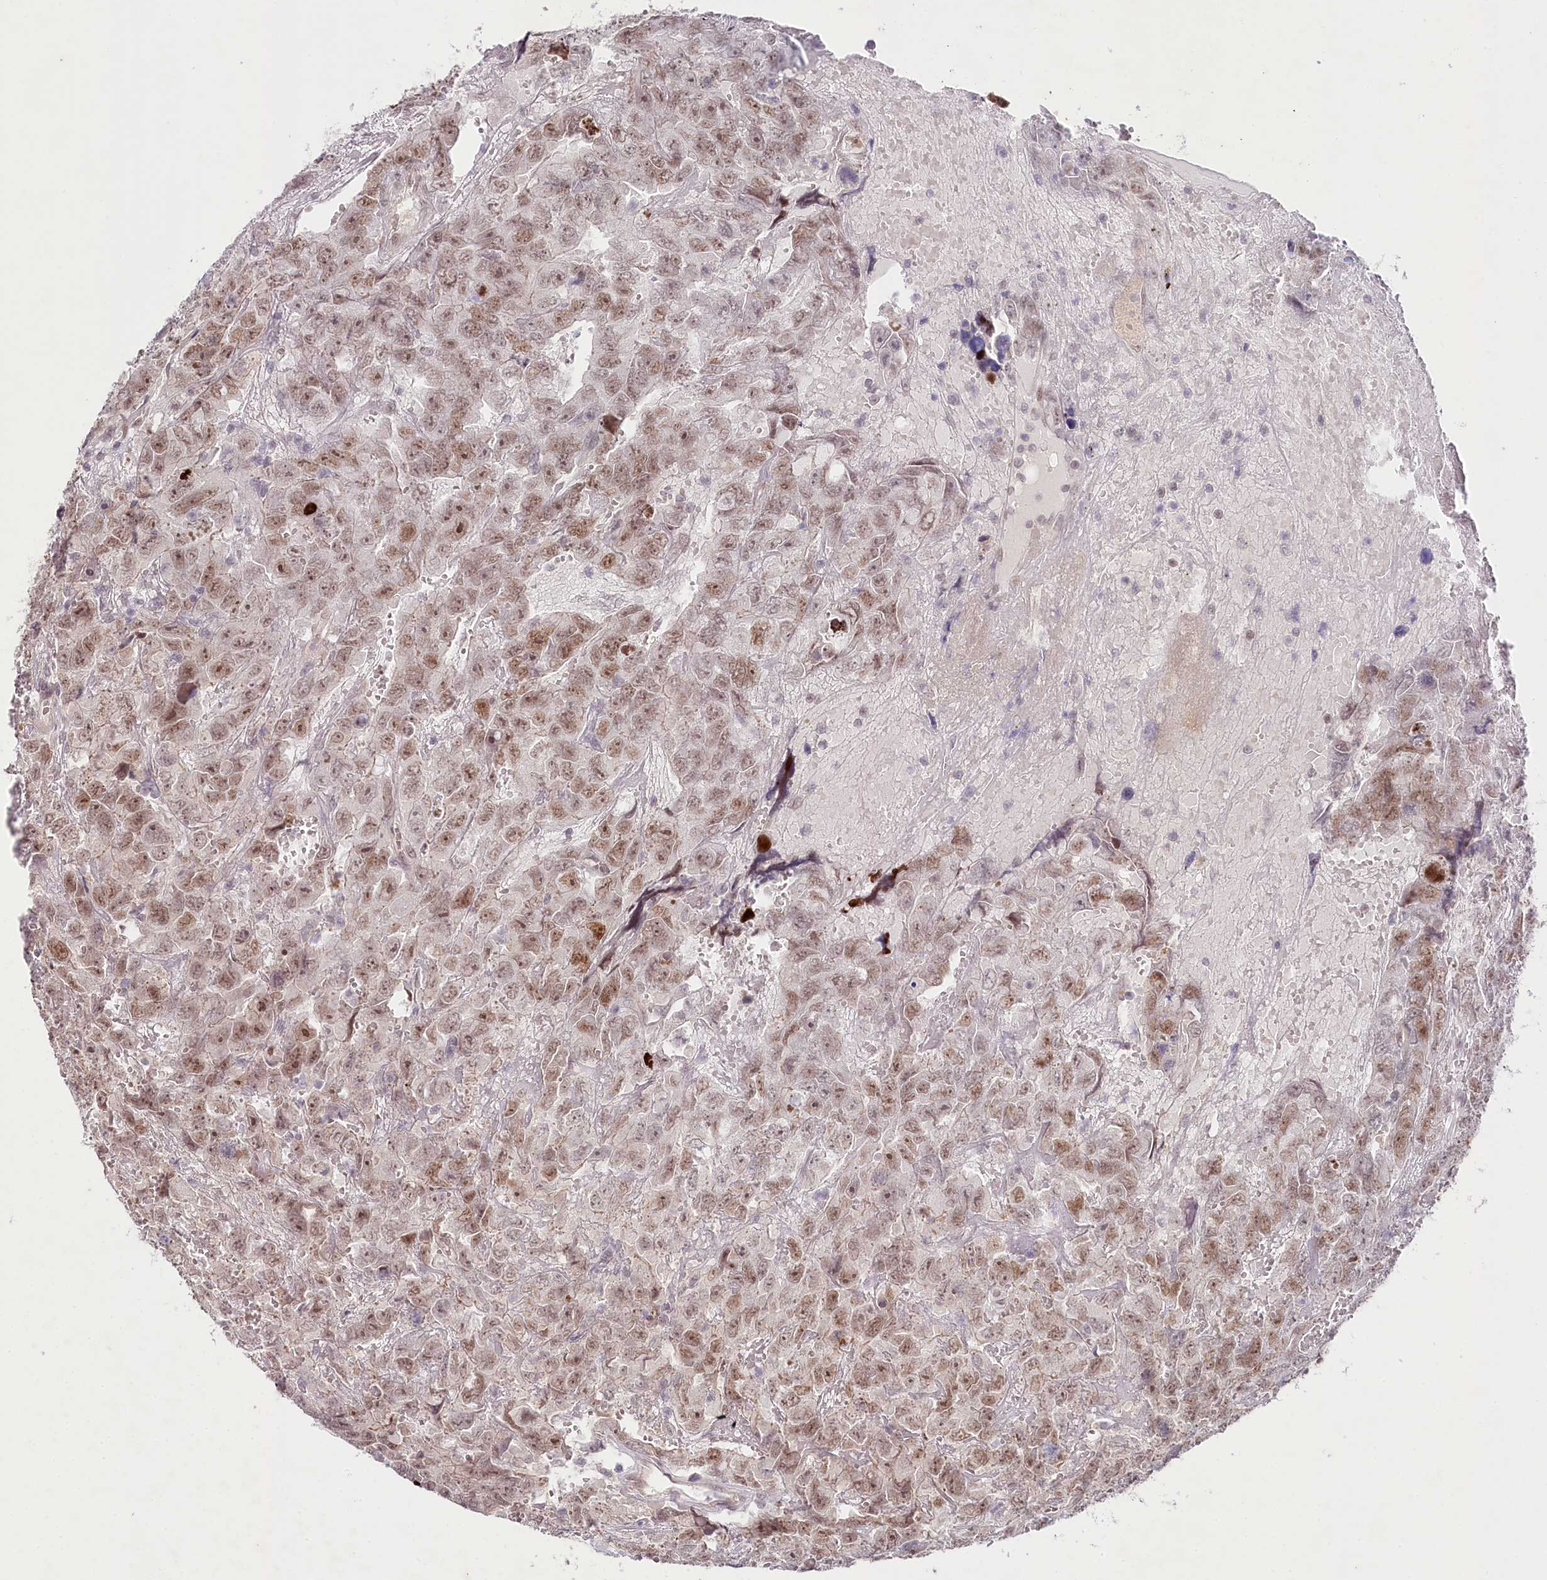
{"staining": {"intensity": "moderate", "quantity": ">75%", "location": "nuclear"}, "tissue": "testis cancer", "cell_type": "Tumor cells", "image_type": "cancer", "snomed": [{"axis": "morphology", "description": "Carcinoma, Embryonal, NOS"}, {"axis": "topography", "description": "Testis"}], "caption": "DAB immunohistochemical staining of testis embryonal carcinoma displays moderate nuclear protein staining in about >75% of tumor cells. (DAB (3,3'-diaminobenzidine) IHC, brown staining for protein, blue staining for nuclei).", "gene": "AMTN", "patient": {"sex": "male", "age": 45}}